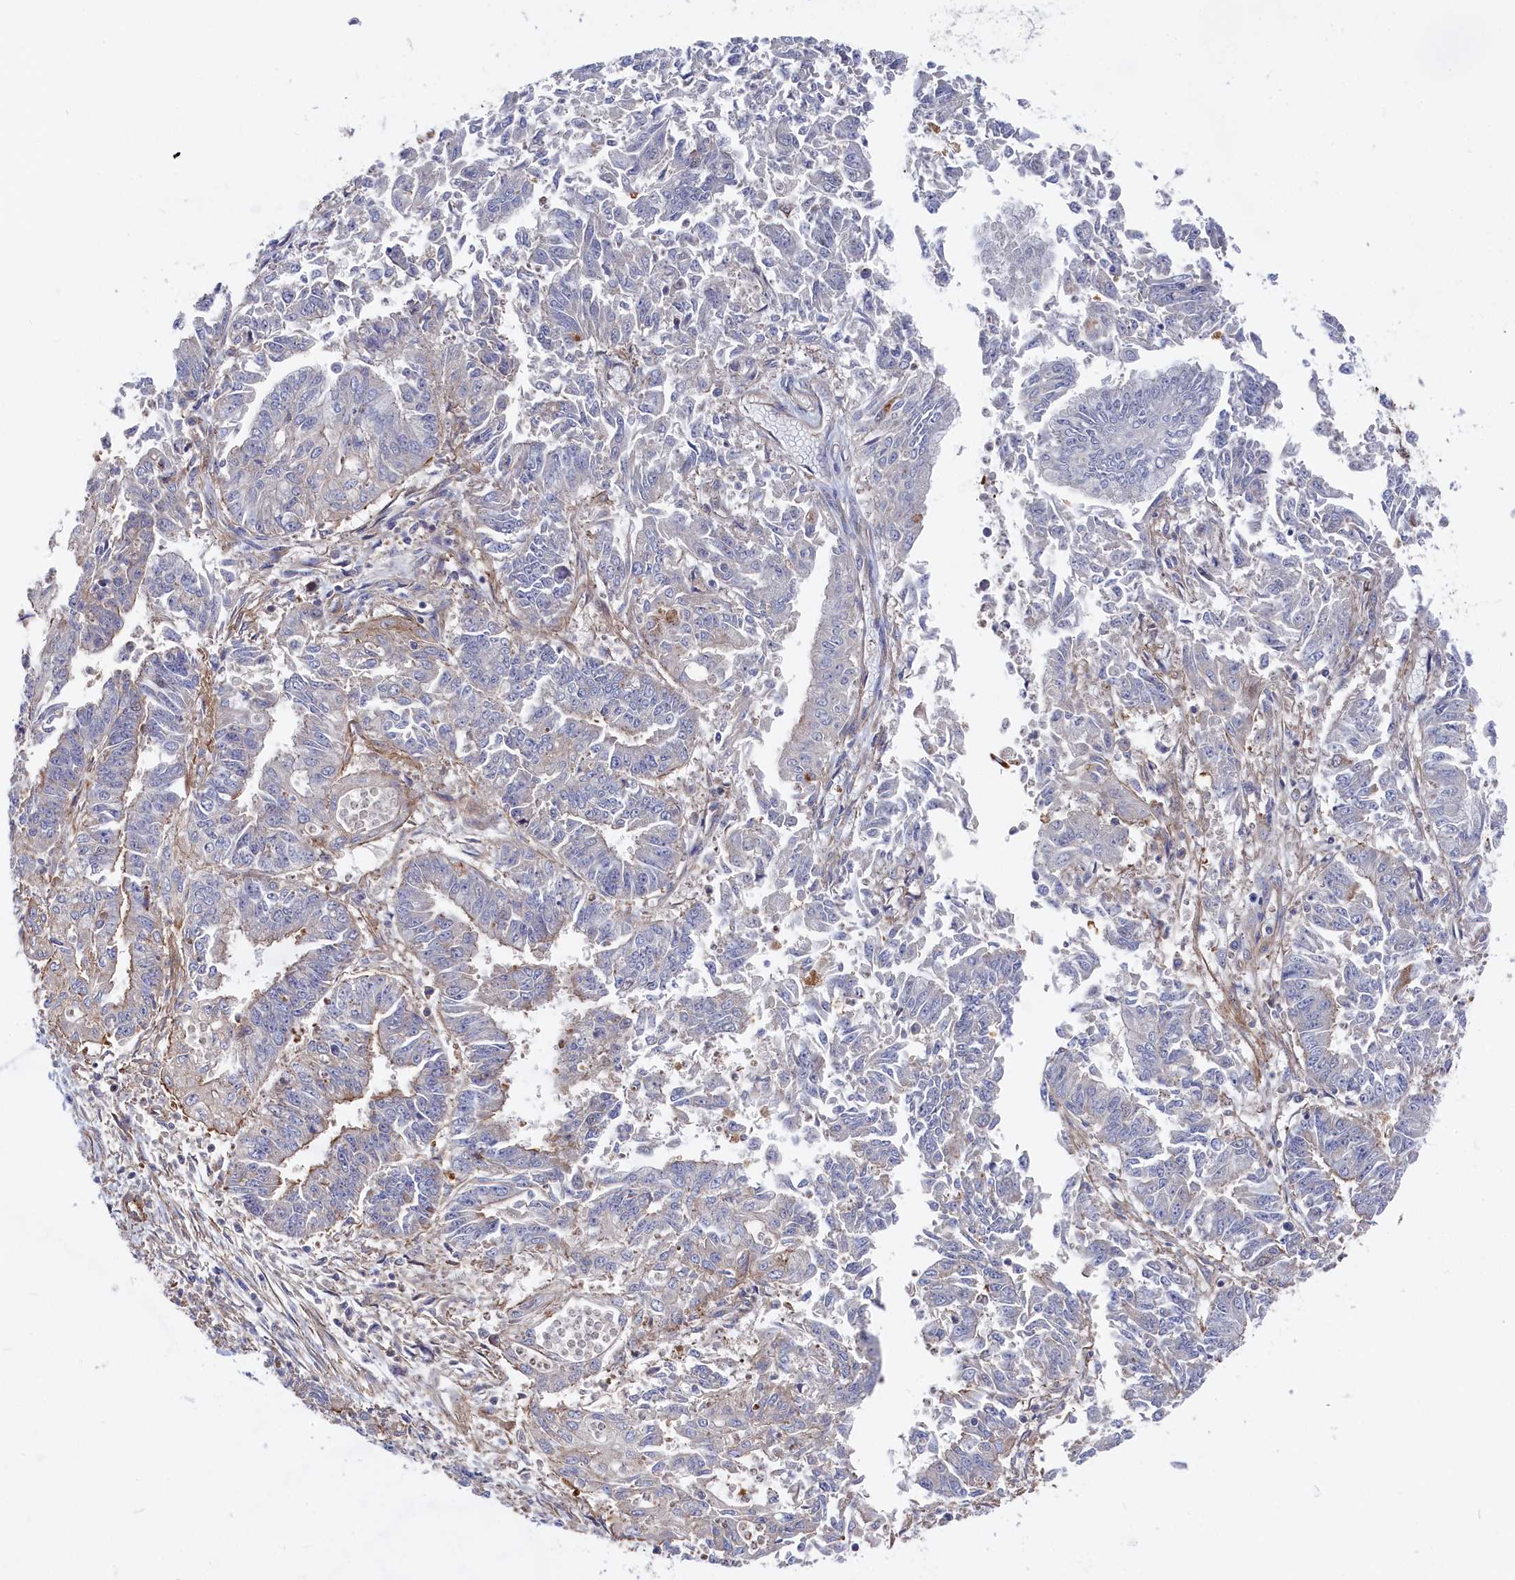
{"staining": {"intensity": "negative", "quantity": "none", "location": "none"}, "tissue": "endometrial cancer", "cell_type": "Tumor cells", "image_type": "cancer", "snomed": [{"axis": "morphology", "description": "Adenocarcinoma, NOS"}, {"axis": "topography", "description": "Endometrium"}], "caption": "Histopathology image shows no protein positivity in tumor cells of endometrial adenocarcinoma tissue.", "gene": "LDHD", "patient": {"sex": "female", "age": 73}}